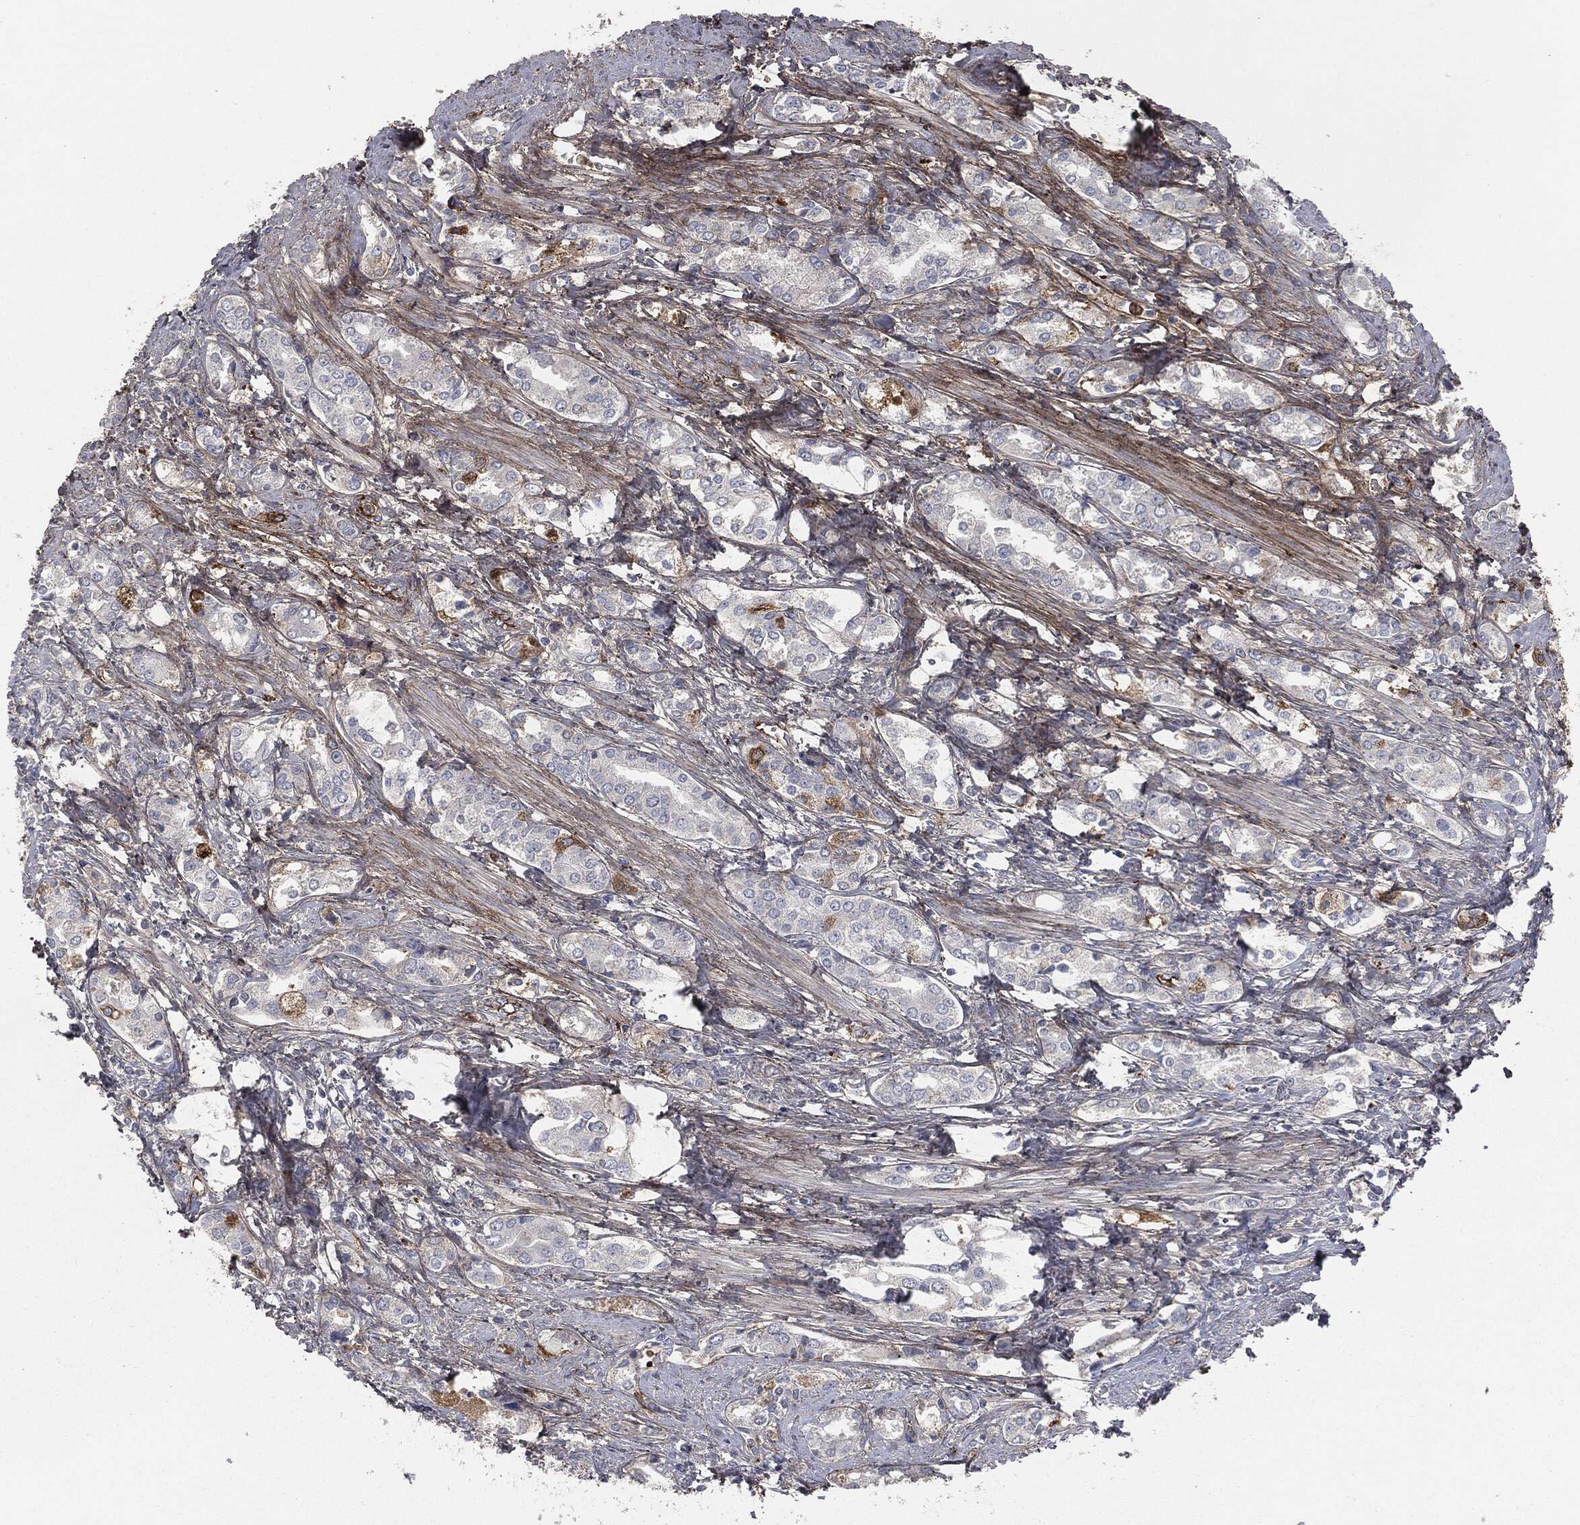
{"staining": {"intensity": "negative", "quantity": "none", "location": "none"}, "tissue": "prostate cancer", "cell_type": "Tumor cells", "image_type": "cancer", "snomed": [{"axis": "morphology", "description": "Adenocarcinoma, NOS"}, {"axis": "topography", "description": "Prostate and seminal vesicle, NOS"}, {"axis": "topography", "description": "Prostate"}], "caption": "Human prostate cancer (adenocarcinoma) stained for a protein using immunohistochemistry (IHC) exhibits no staining in tumor cells.", "gene": "APOB", "patient": {"sex": "male", "age": 62}}